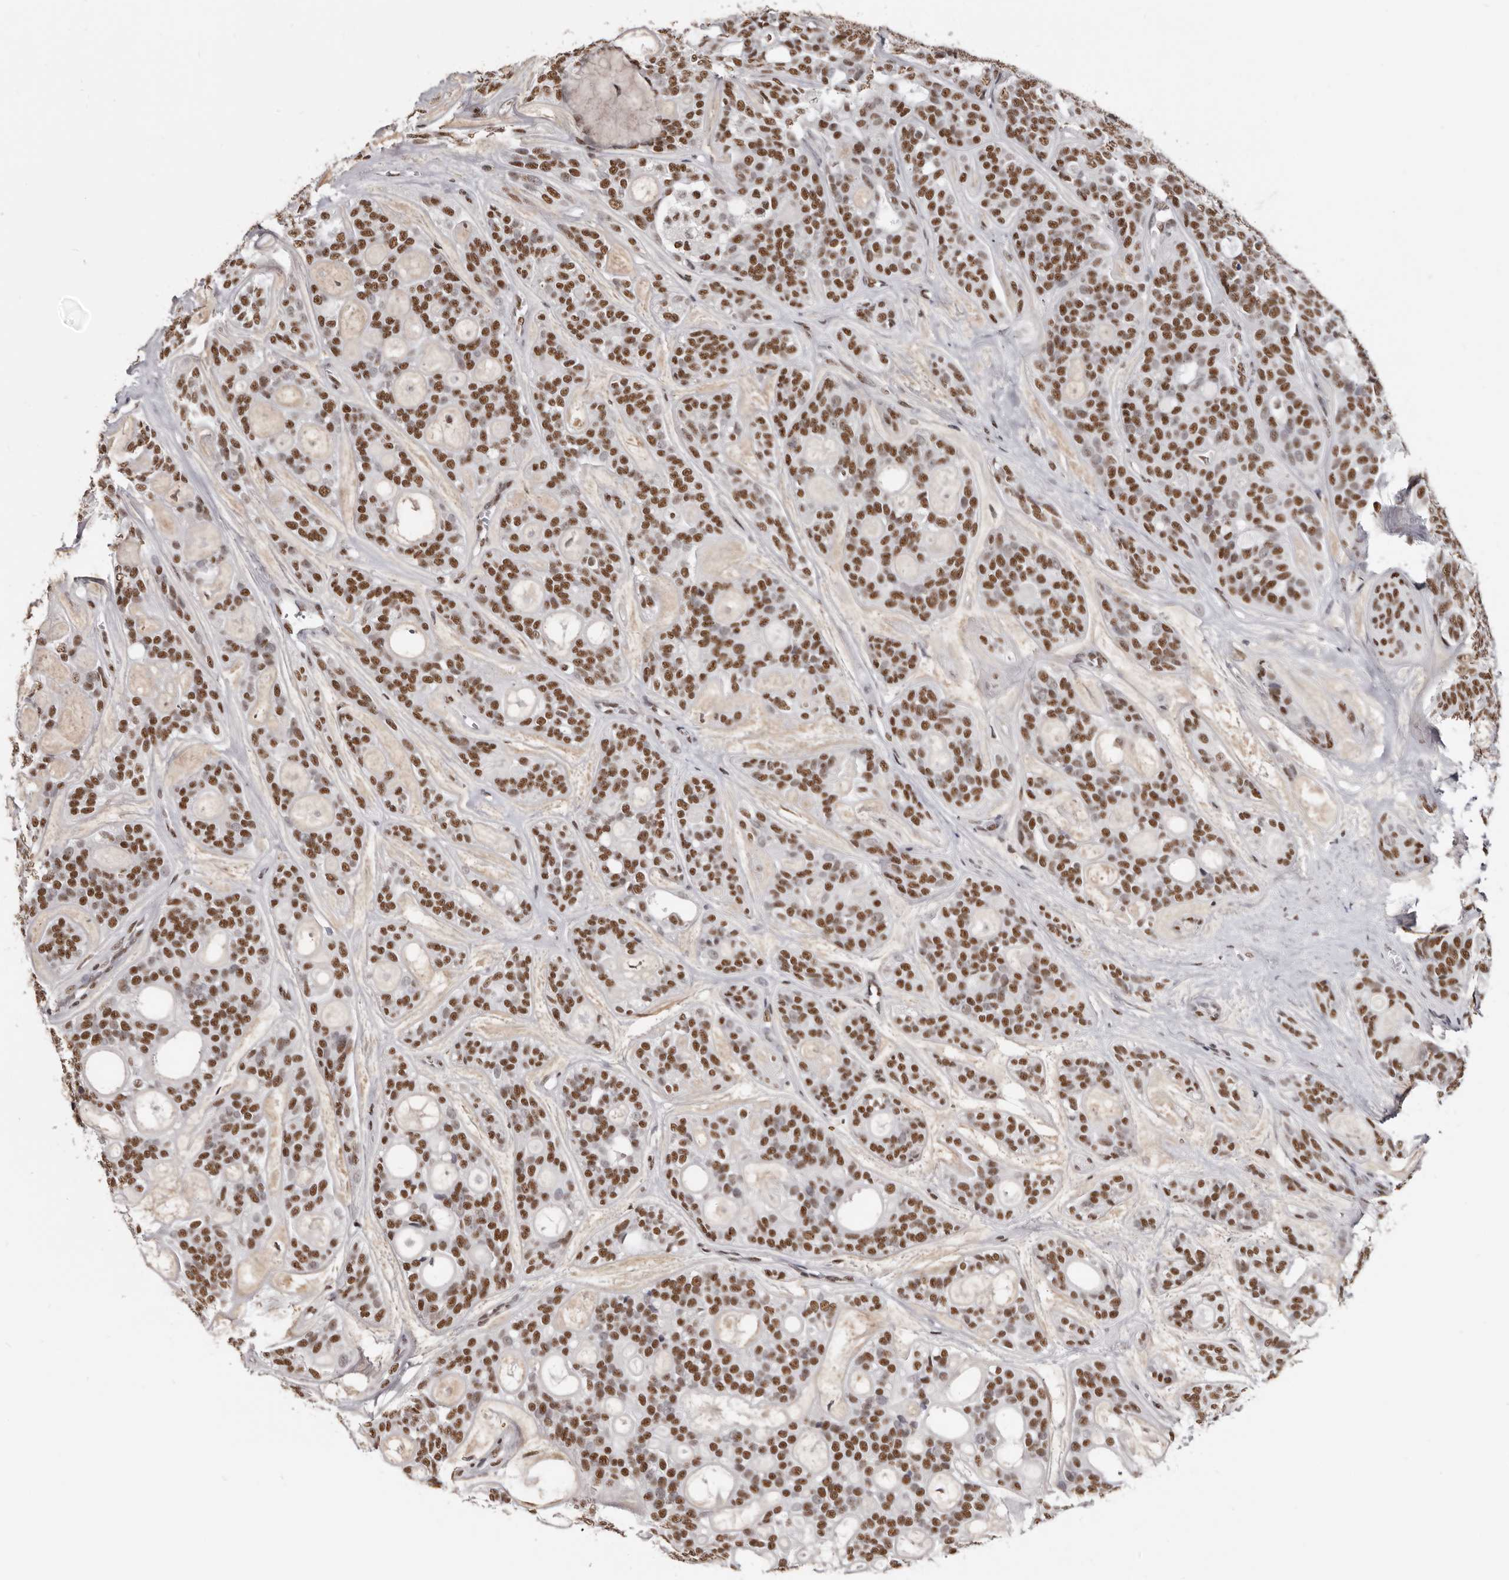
{"staining": {"intensity": "strong", "quantity": ">75%", "location": "nuclear"}, "tissue": "head and neck cancer", "cell_type": "Tumor cells", "image_type": "cancer", "snomed": [{"axis": "morphology", "description": "Adenocarcinoma, NOS"}, {"axis": "topography", "description": "Head-Neck"}], "caption": "High-power microscopy captured an immunohistochemistry (IHC) micrograph of head and neck adenocarcinoma, revealing strong nuclear staining in approximately >75% of tumor cells.", "gene": "SCAF4", "patient": {"sex": "male", "age": 66}}